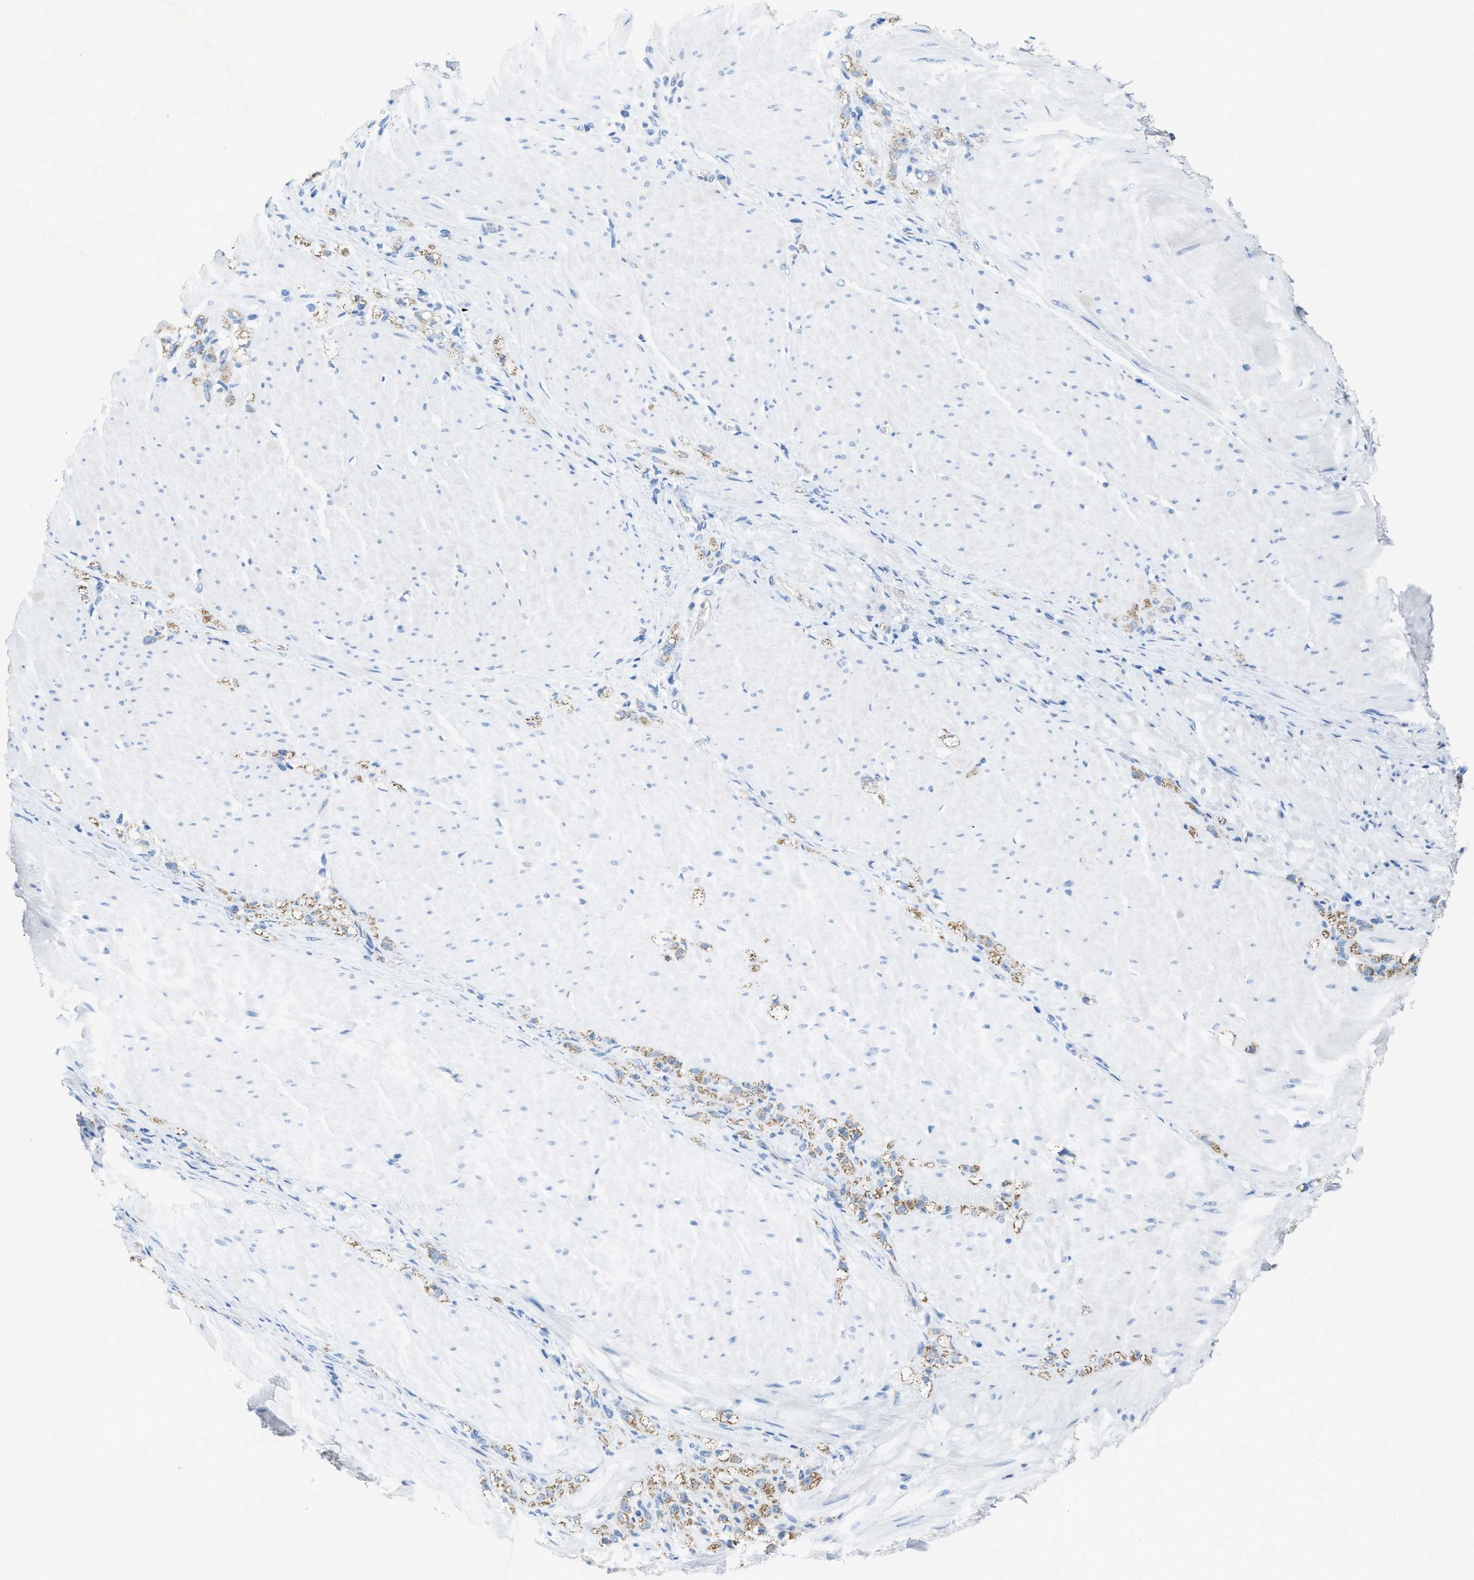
{"staining": {"intensity": "moderate", "quantity": "25%-75%", "location": "cytoplasmic/membranous"}, "tissue": "stomach cancer", "cell_type": "Tumor cells", "image_type": "cancer", "snomed": [{"axis": "morphology", "description": "Normal tissue, NOS"}, {"axis": "morphology", "description": "Adenocarcinoma, NOS"}, {"axis": "topography", "description": "Stomach"}], "caption": "Immunohistochemical staining of stomach cancer demonstrates moderate cytoplasmic/membranous protein positivity in about 25%-75% of tumor cells.", "gene": "CRB3", "patient": {"sex": "male", "age": 82}}